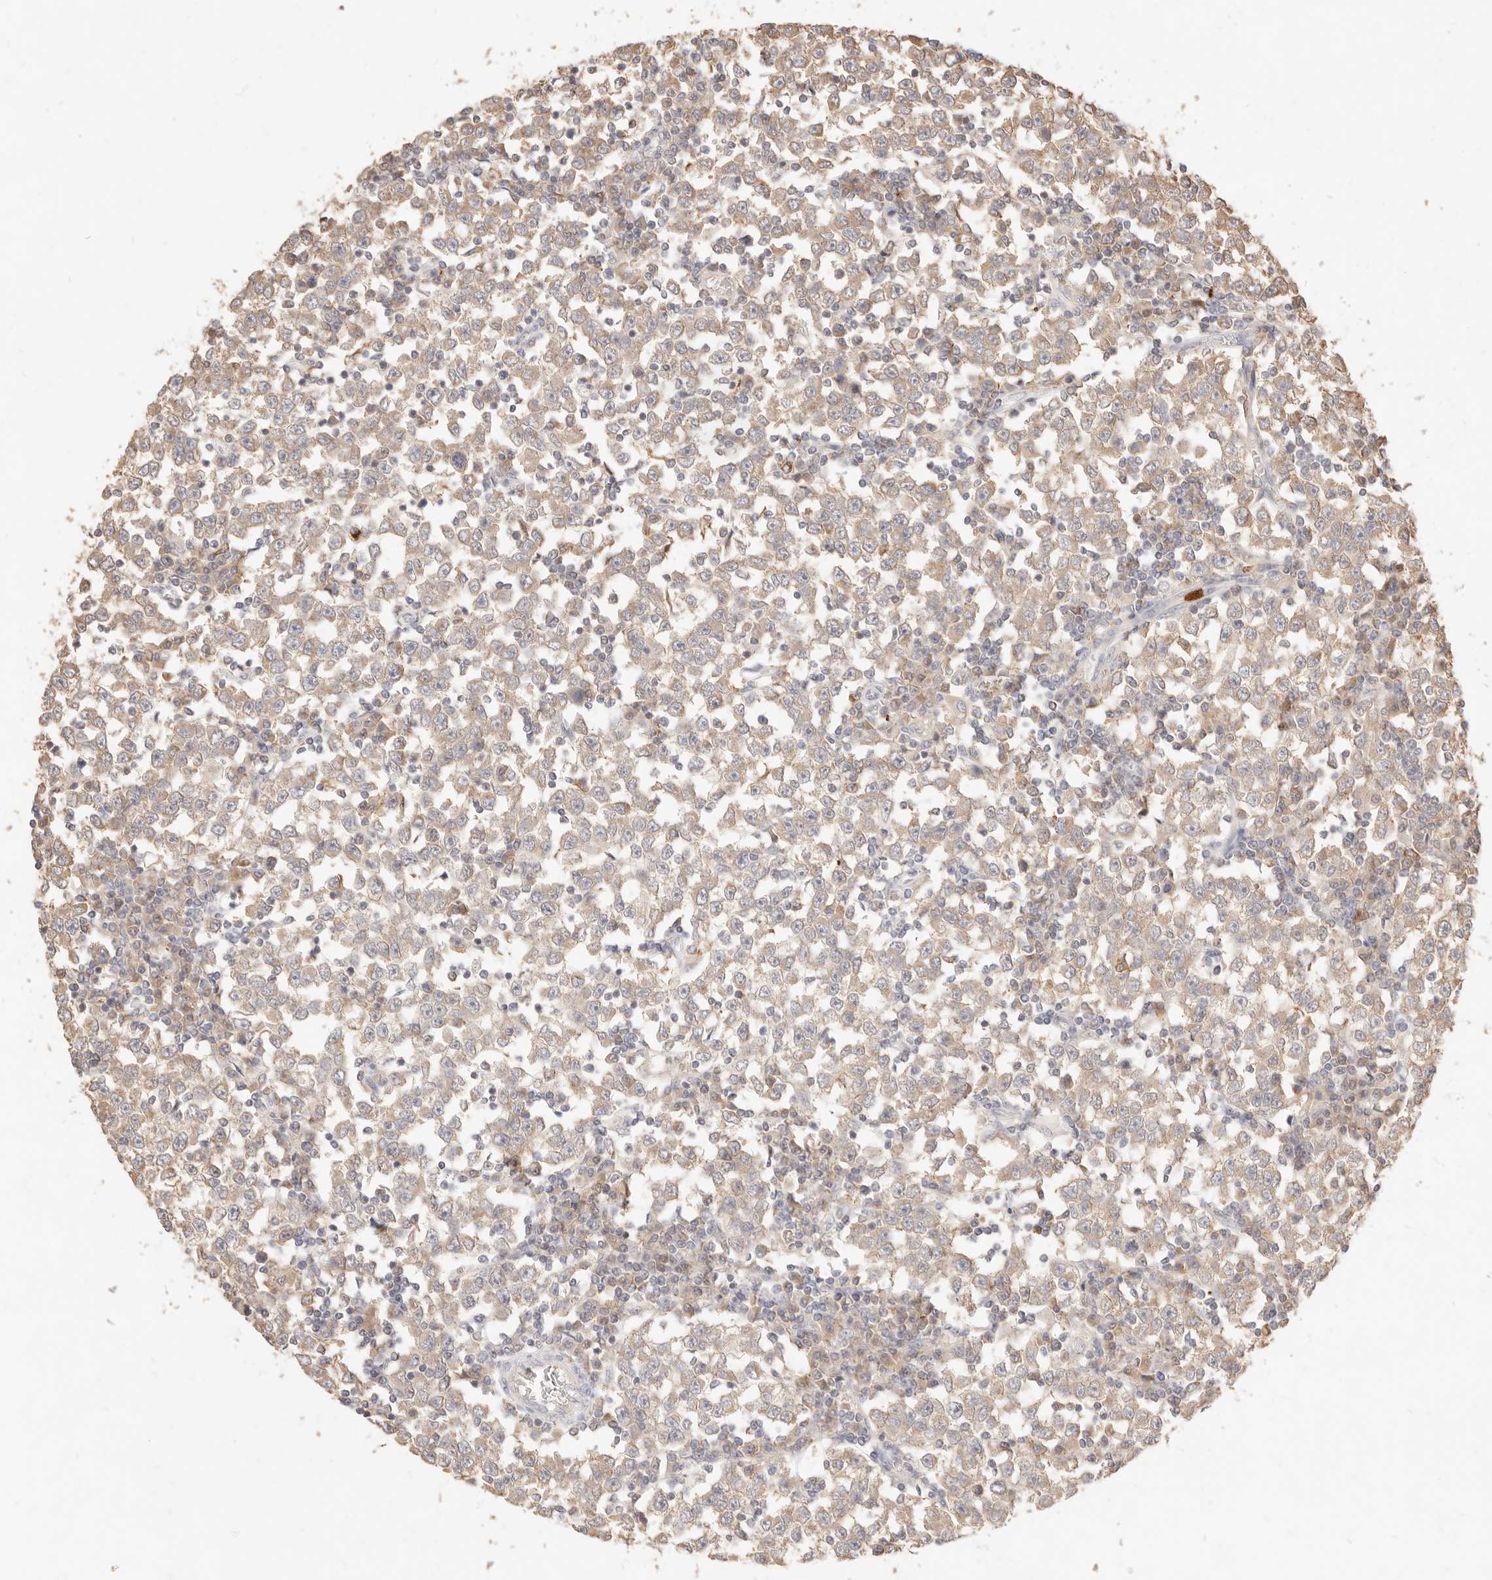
{"staining": {"intensity": "weak", "quantity": ">75%", "location": "cytoplasmic/membranous"}, "tissue": "testis cancer", "cell_type": "Tumor cells", "image_type": "cancer", "snomed": [{"axis": "morphology", "description": "Seminoma, NOS"}, {"axis": "topography", "description": "Testis"}], "caption": "Immunohistochemistry (DAB (3,3'-diaminobenzidine)) staining of human seminoma (testis) reveals weak cytoplasmic/membranous protein expression in about >75% of tumor cells. Using DAB (3,3'-diaminobenzidine) (brown) and hematoxylin (blue) stains, captured at high magnification using brightfield microscopy.", "gene": "TMTC2", "patient": {"sex": "male", "age": 65}}